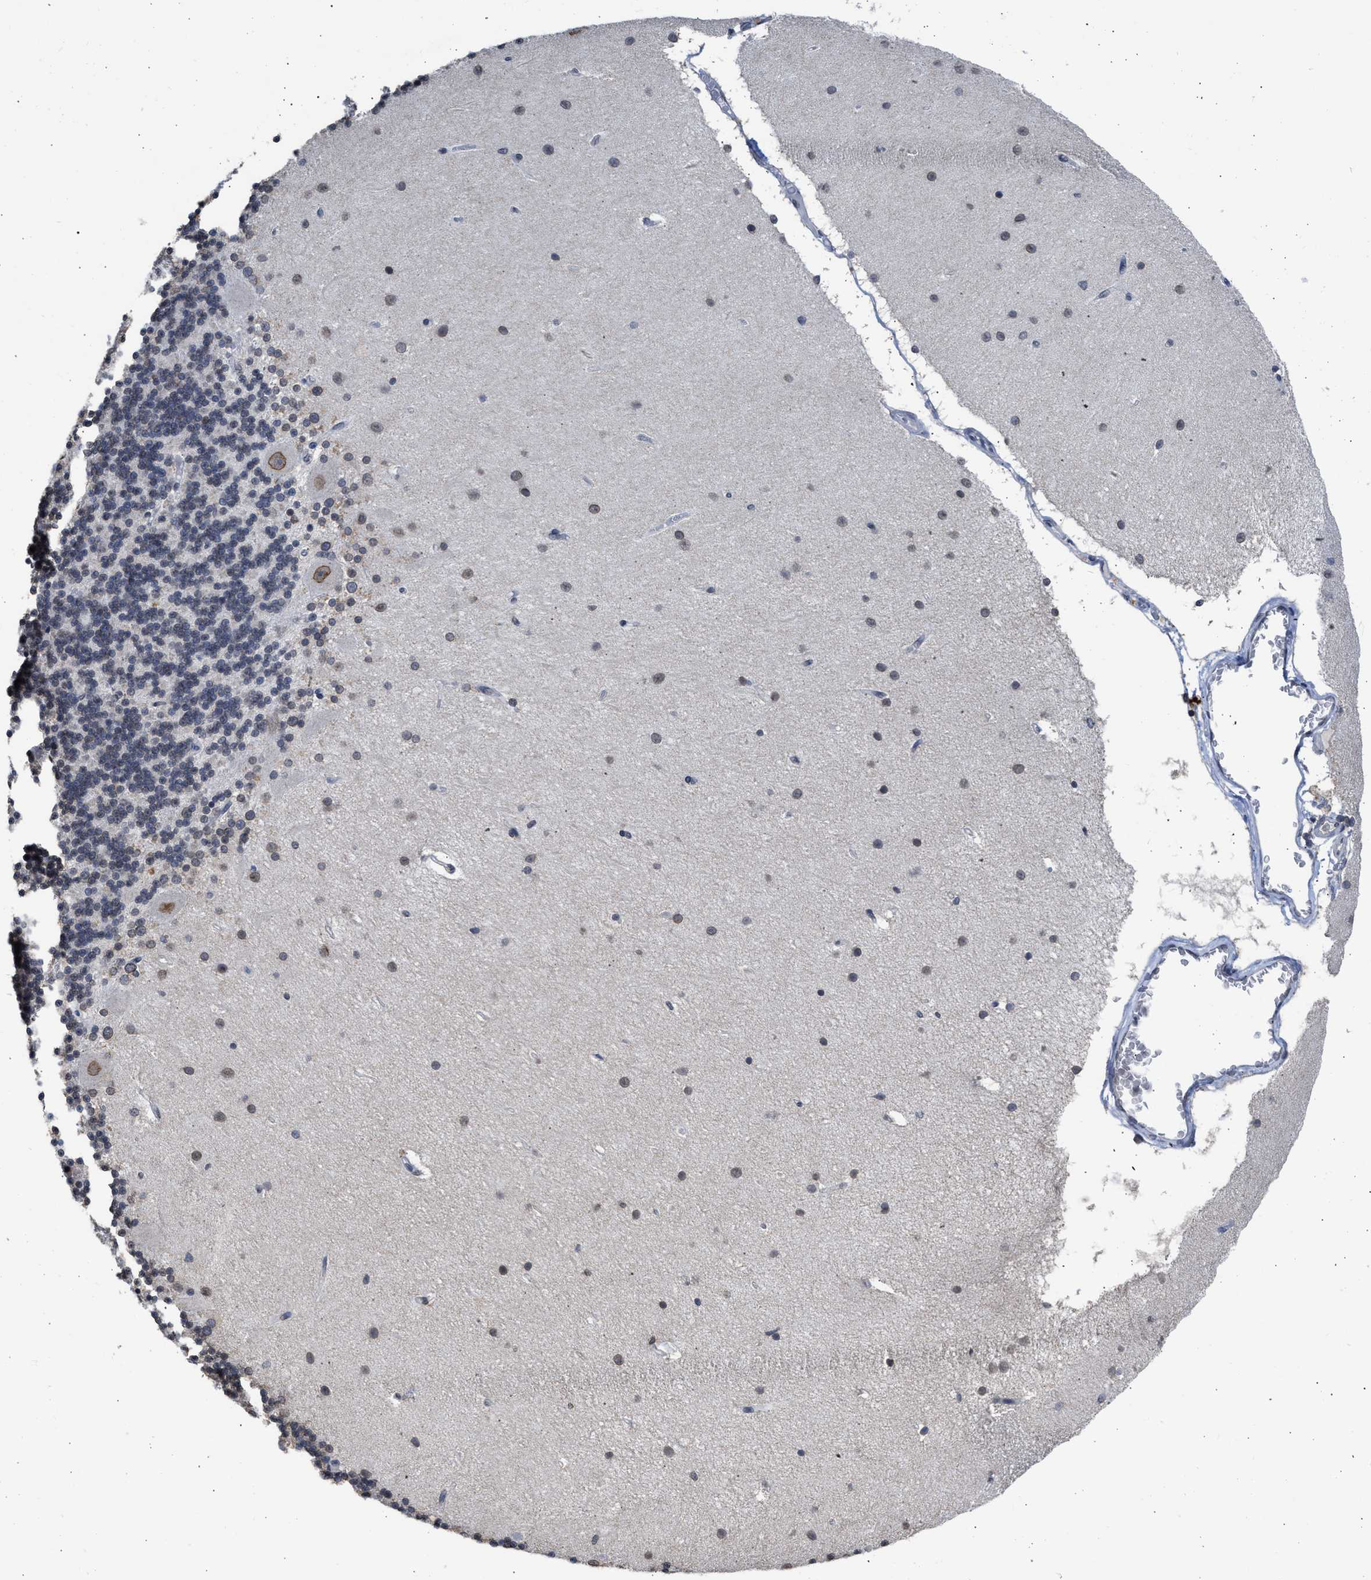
{"staining": {"intensity": "negative", "quantity": "none", "location": "none"}, "tissue": "cerebellum", "cell_type": "Cells in granular layer", "image_type": "normal", "snomed": [{"axis": "morphology", "description": "Normal tissue, NOS"}, {"axis": "topography", "description": "Cerebellum"}], "caption": "Cerebellum stained for a protein using immunohistochemistry (IHC) demonstrates no staining cells in granular layer.", "gene": "NUP35", "patient": {"sex": "female", "age": 54}}